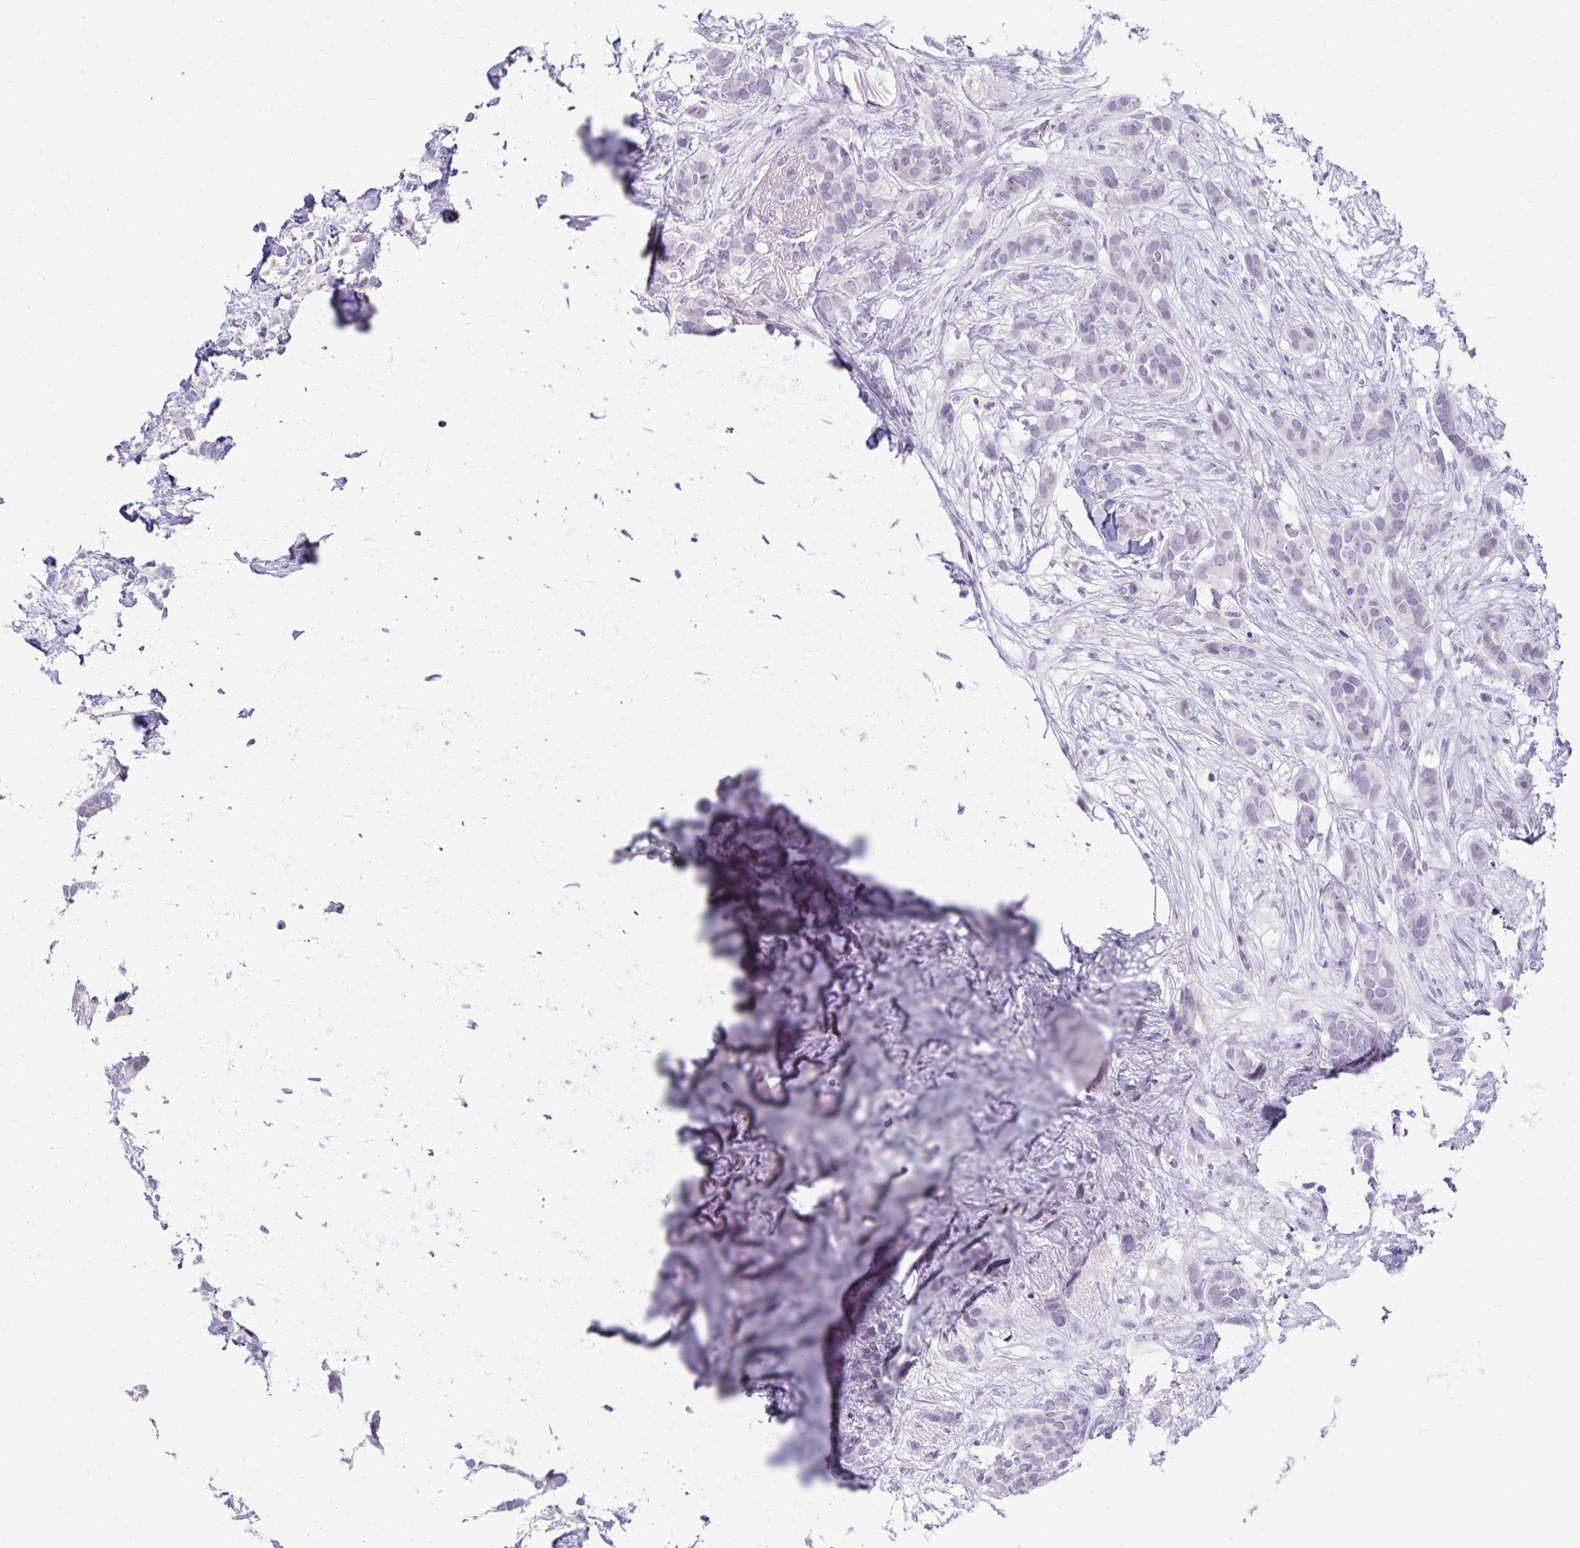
{"staining": {"intensity": "negative", "quantity": "none", "location": "none"}, "tissue": "breast cancer", "cell_type": "Tumor cells", "image_type": "cancer", "snomed": [{"axis": "morphology", "description": "Duct carcinoma"}, {"axis": "topography", "description": "Breast"}], "caption": "The immunohistochemistry (IHC) image has no significant staining in tumor cells of breast intraductal carcinoma tissue. Brightfield microscopy of IHC stained with DAB (3,3'-diaminobenzidine) (brown) and hematoxylin (blue), captured at high magnification.", "gene": "FAM166C", "patient": {"sex": "female", "age": 62}}